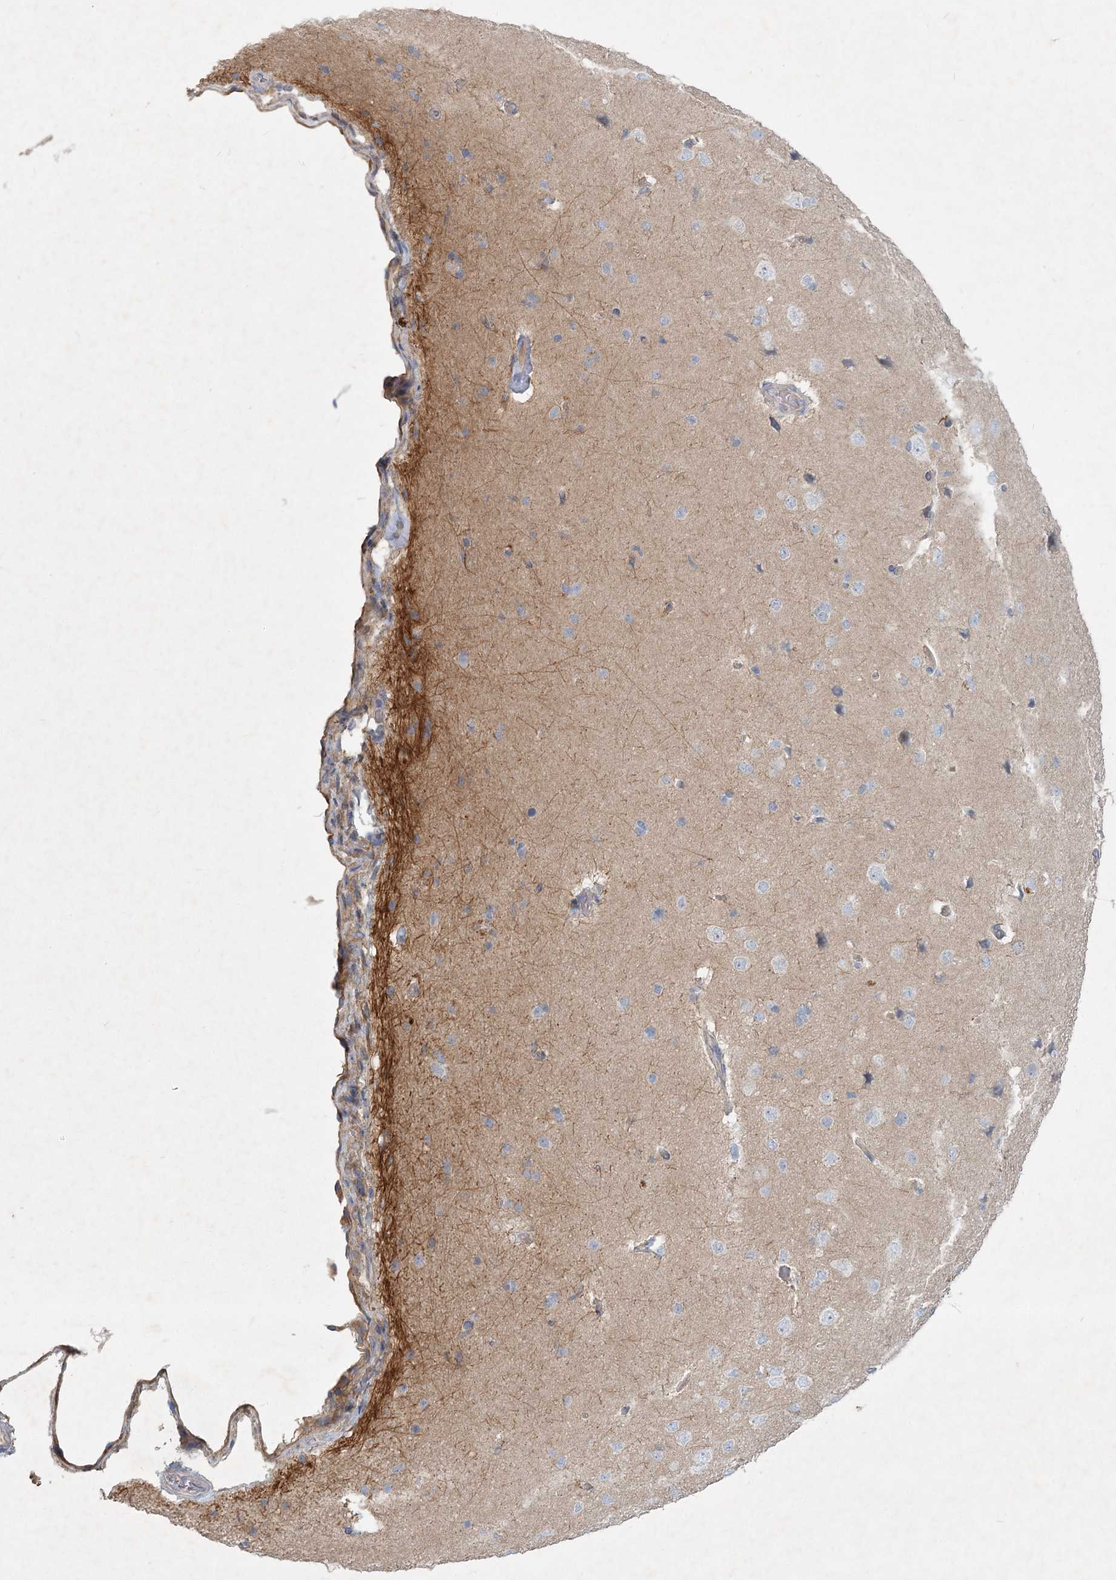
{"staining": {"intensity": "negative", "quantity": "none", "location": "none"}, "tissue": "cerebral cortex", "cell_type": "Endothelial cells", "image_type": "normal", "snomed": [{"axis": "morphology", "description": "Normal tissue, NOS"}, {"axis": "topography", "description": "Cerebral cortex"}], "caption": "DAB immunohistochemical staining of benign cerebral cortex displays no significant positivity in endothelial cells.", "gene": "DNMBP", "patient": {"sex": "male", "age": 62}}